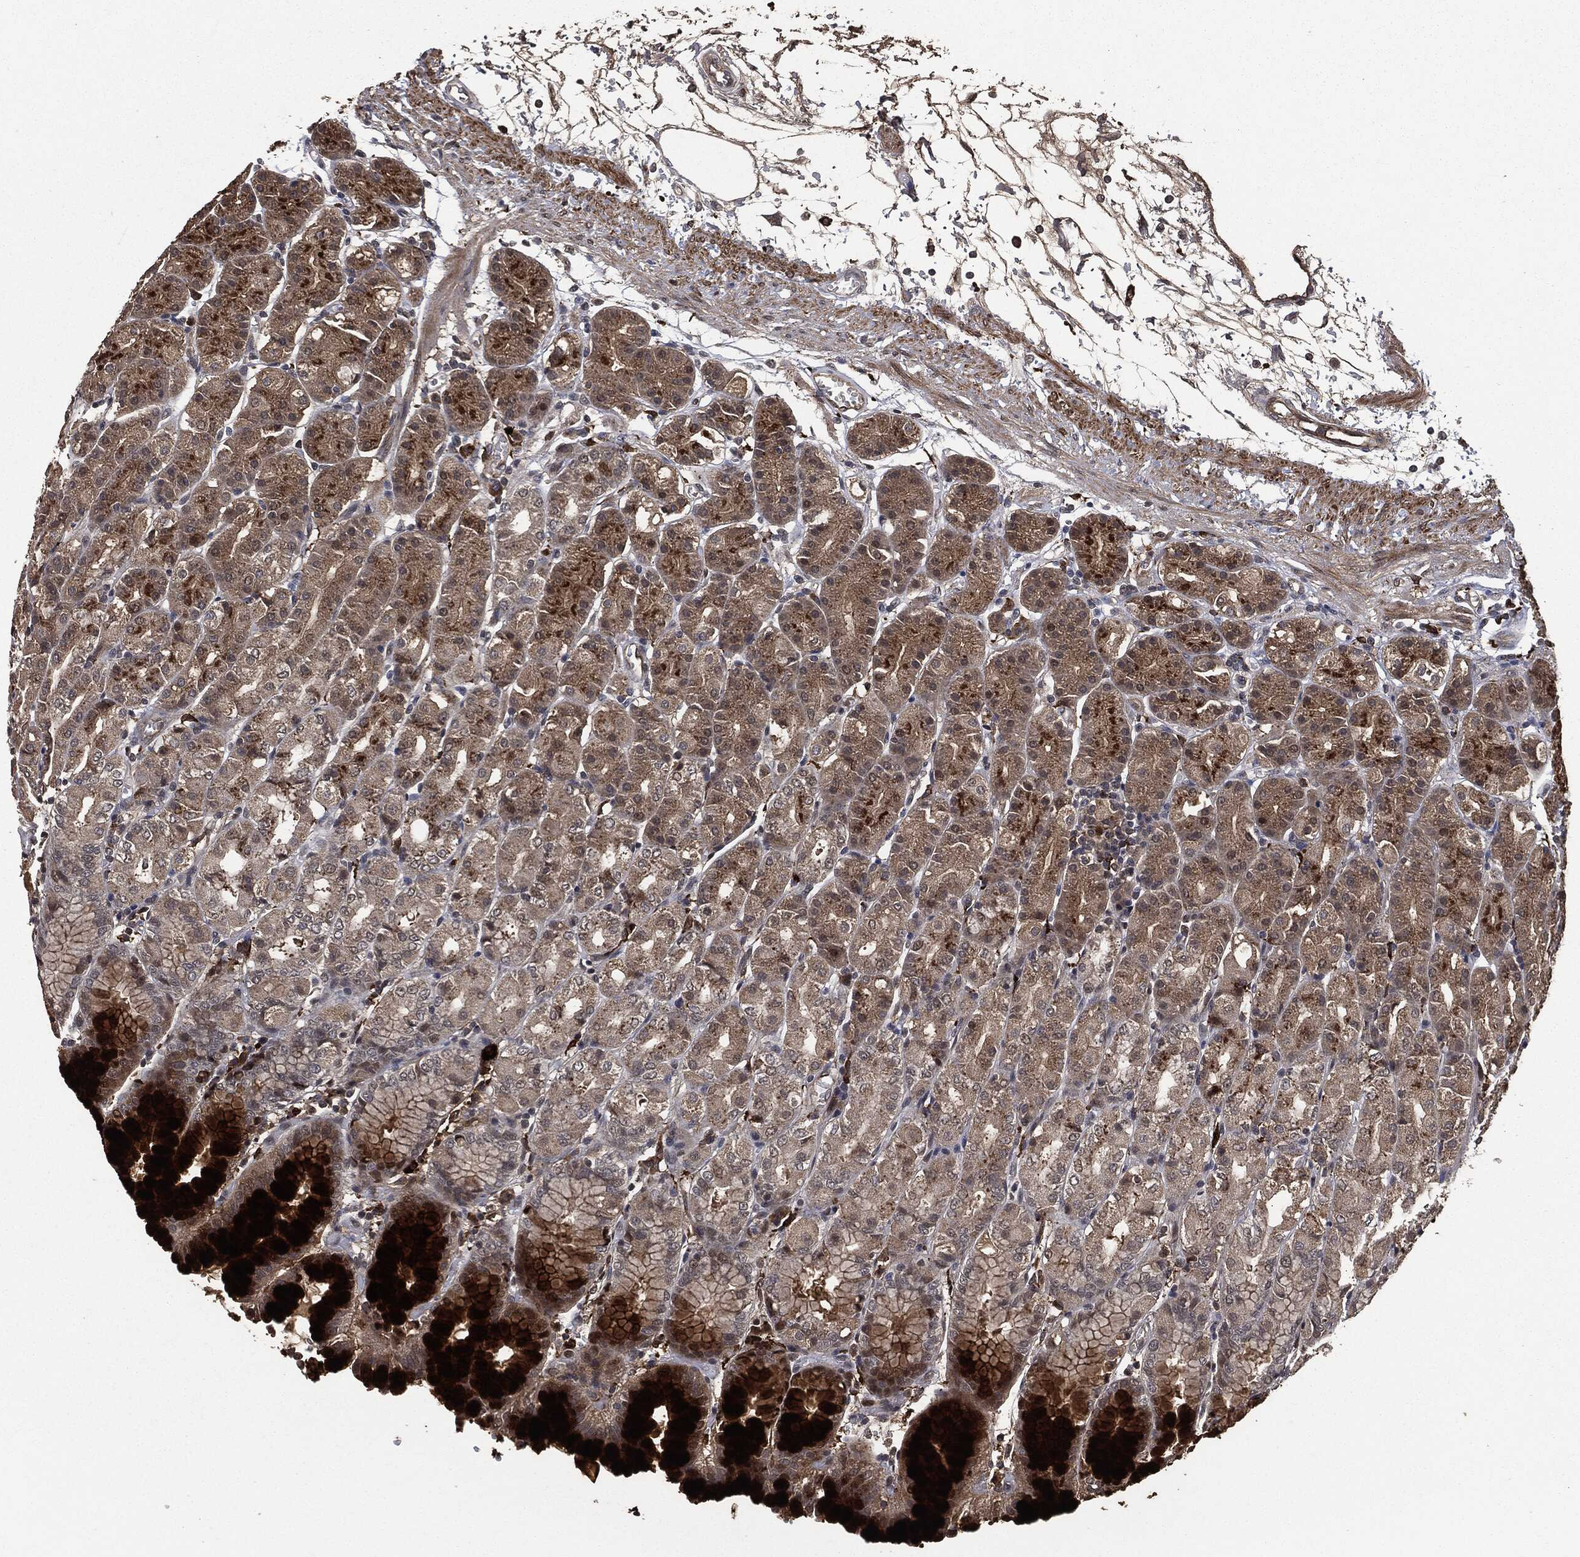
{"staining": {"intensity": "strong", "quantity": "<25%", "location": "cytoplasmic/membranous"}, "tissue": "stomach", "cell_type": "Glandular cells", "image_type": "normal", "snomed": [{"axis": "morphology", "description": "Normal tissue, NOS"}, {"axis": "morphology", "description": "Adenocarcinoma, NOS"}, {"axis": "topography", "description": "Stomach"}], "caption": "Stomach stained with immunohistochemistry reveals strong cytoplasmic/membranous staining in about <25% of glandular cells.", "gene": "CRABP2", "patient": {"sex": "female", "age": 81}}